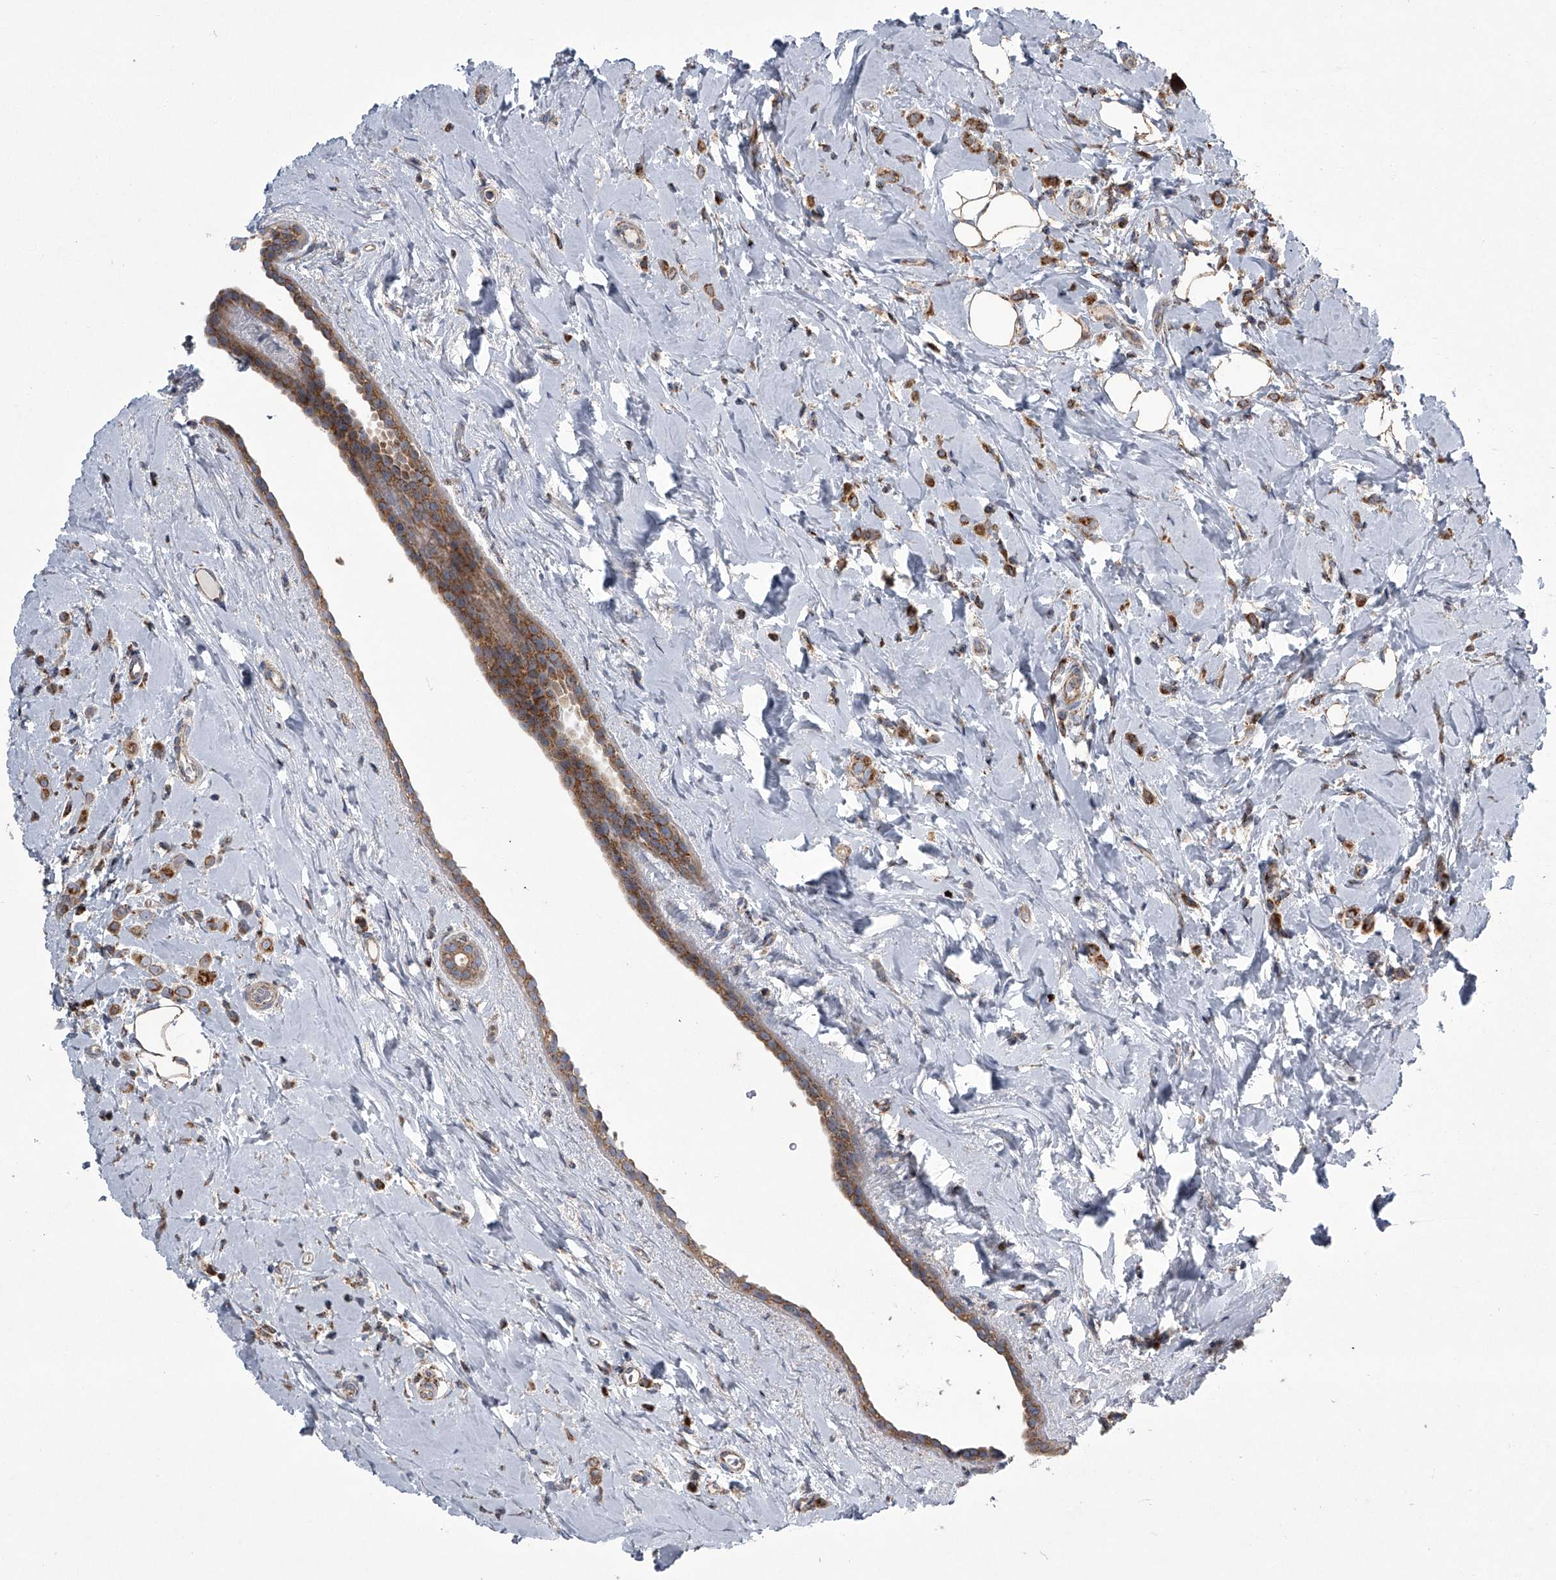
{"staining": {"intensity": "strong", "quantity": ">75%", "location": "cytoplasmic/membranous"}, "tissue": "breast cancer", "cell_type": "Tumor cells", "image_type": "cancer", "snomed": [{"axis": "morphology", "description": "Lobular carcinoma"}, {"axis": "topography", "description": "Breast"}], "caption": "Strong cytoplasmic/membranous positivity for a protein is identified in approximately >75% of tumor cells of breast lobular carcinoma using immunohistochemistry.", "gene": "STRADA", "patient": {"sex": "female", "age": 47}}